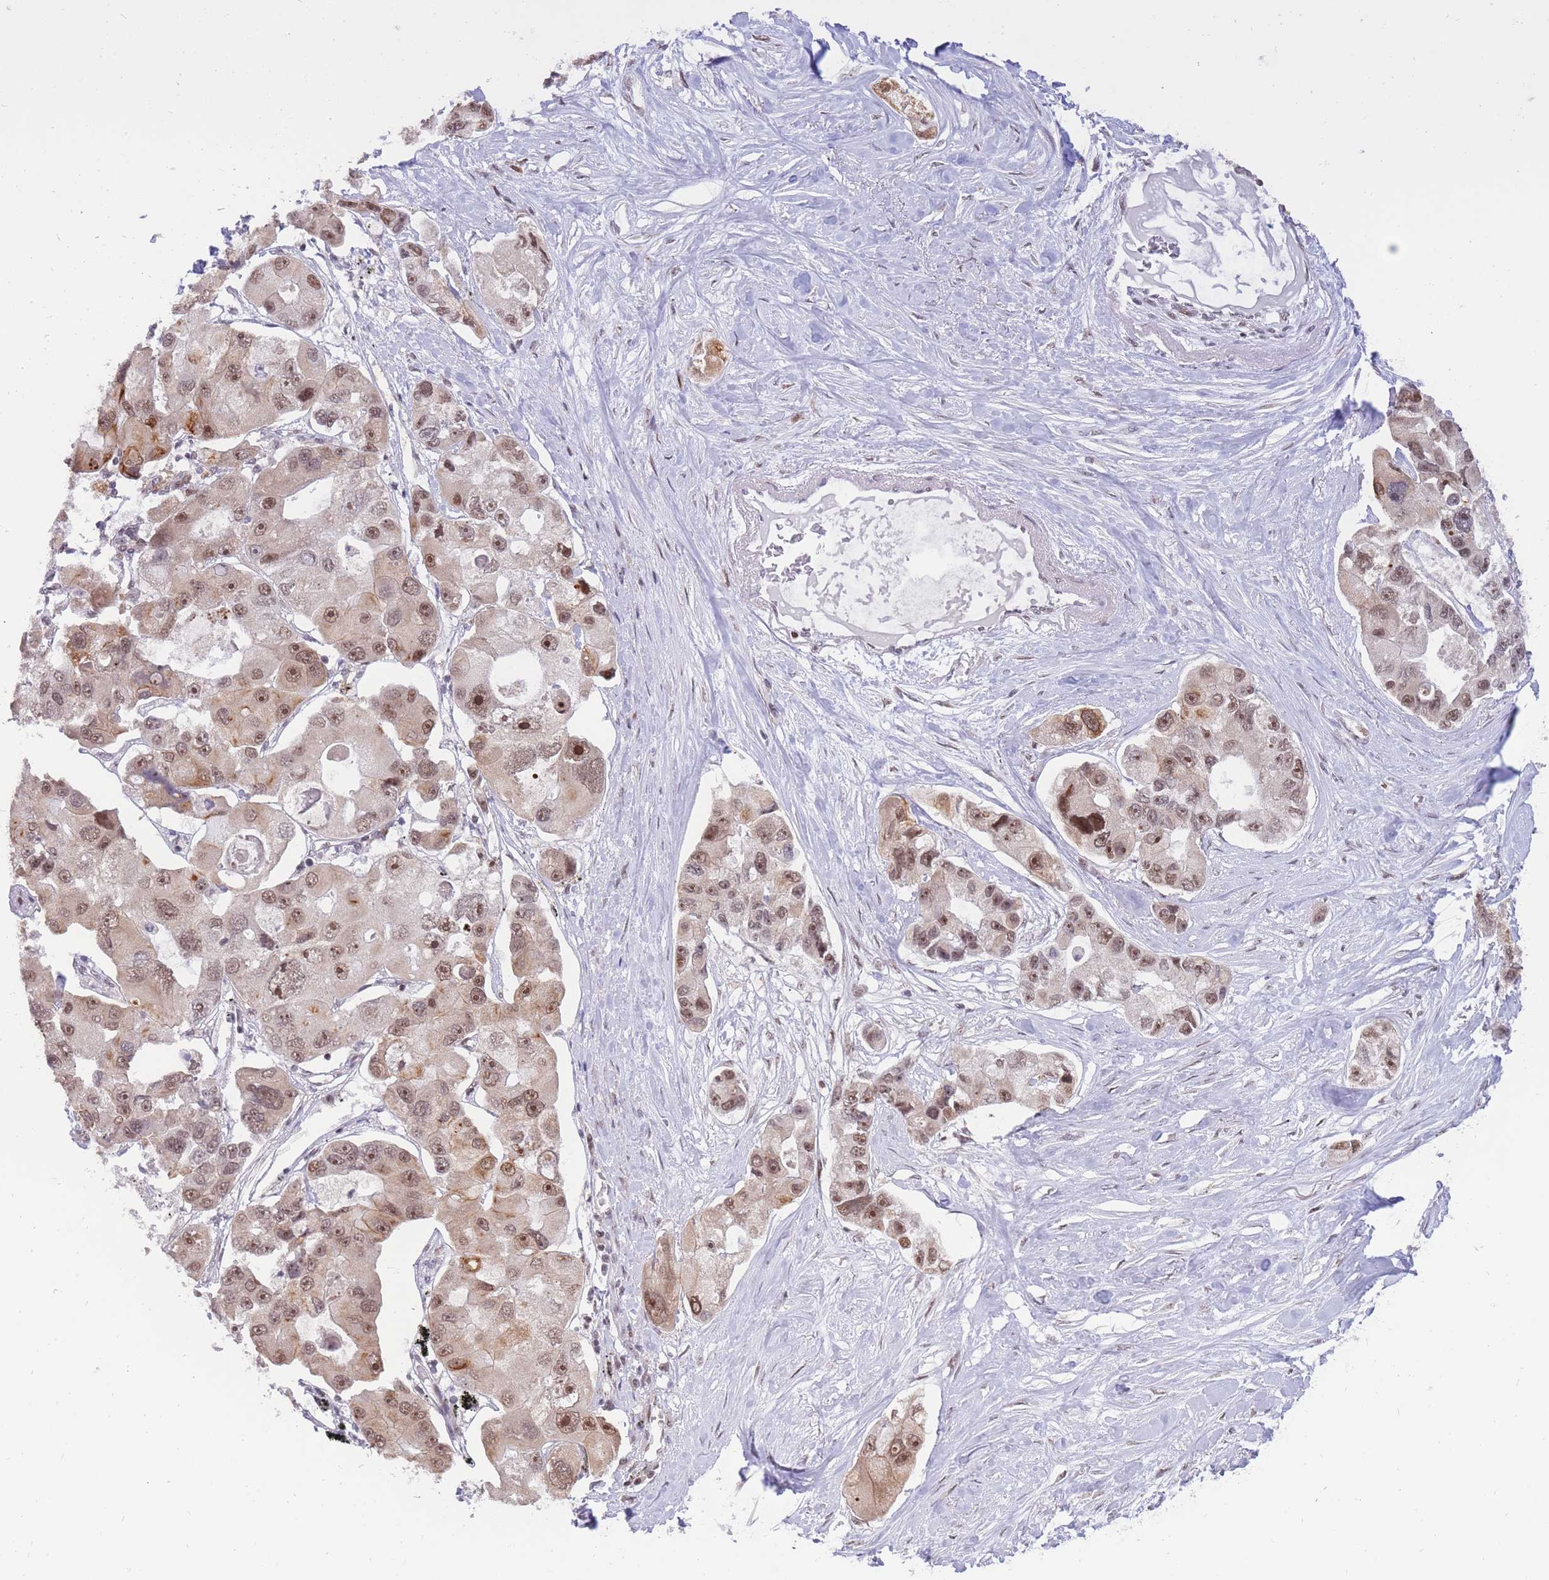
{"staining": {"intensity": "moderate", "quantity": ">75%", "location": "nuclear"}, "tissue": "lung cancer", "cell_type": "Tumor cells", "image_type": "cancer", "snomed": [{"axis": "morphology", "description": "Adenocarcinoma, NOS"}, {"axis": "topography", "description": "Lung"}], "caption": "Moderate nuclear positivity for a protein is present in about >75% of tumor cells of lung cancer using IHC.", "gene": "TARBP2", "patient": {"sex": "female", "age": 54}}